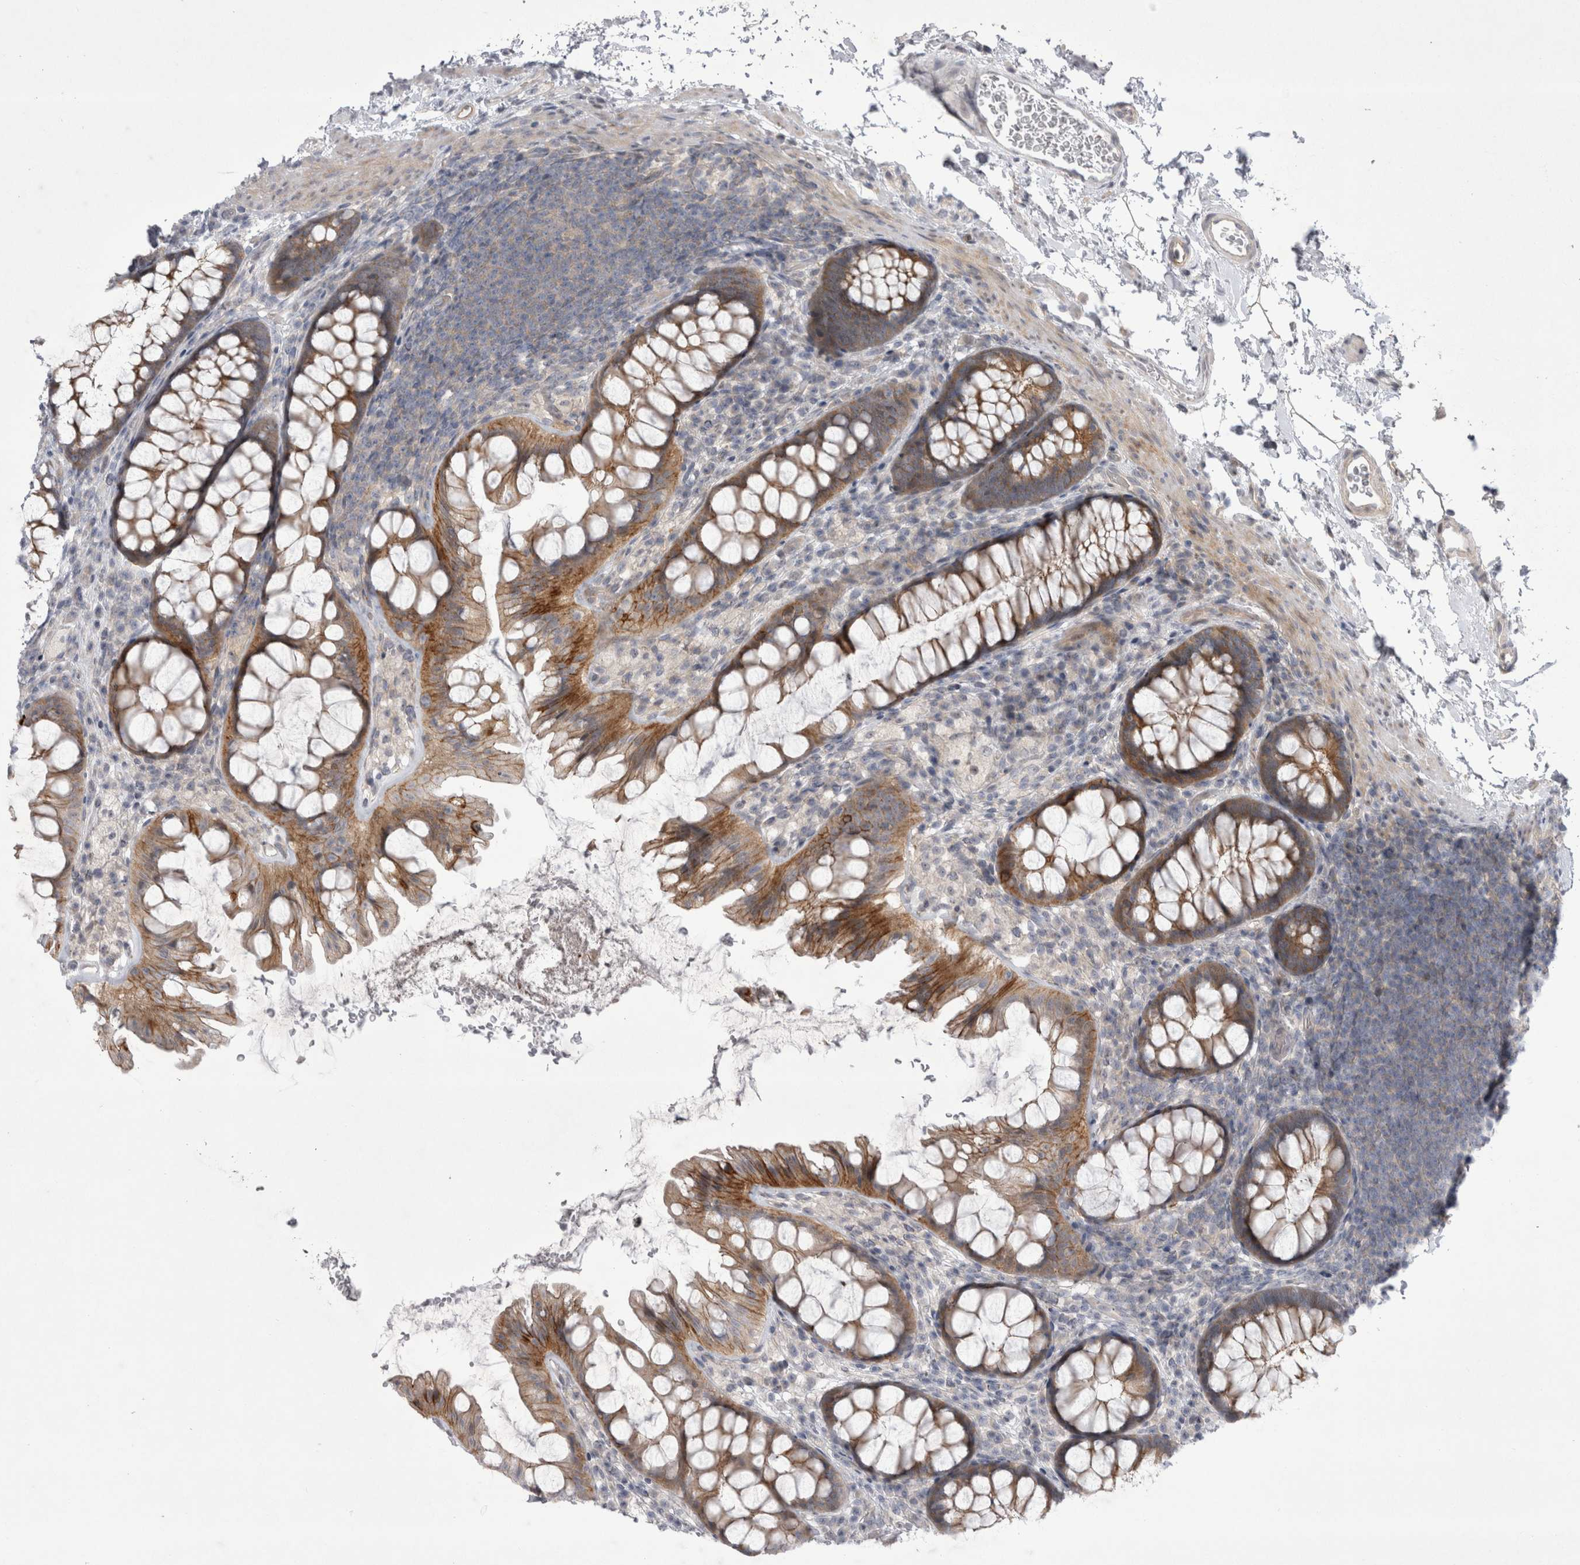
{"staining": {"intensity": "negative", "quantity": "none", "location": "none"}, "tissue": "colon", "cell_type": "Endothelial cells", "image_type": "normal", "snomed": [{"axis": "morphology", "description": "Normal tissue, NOS"}, {"axis": "topography", "description": "Colon"}], "caption": "Immunohistochemical staining of normal human colon shows no significant staining in endothelial cells. The staining is performed using DAB brown chromogen with nuclei counter-stained in using hematoxylin.", "gene": "NENF", "patient": {"sex": "female", "age": 62}}